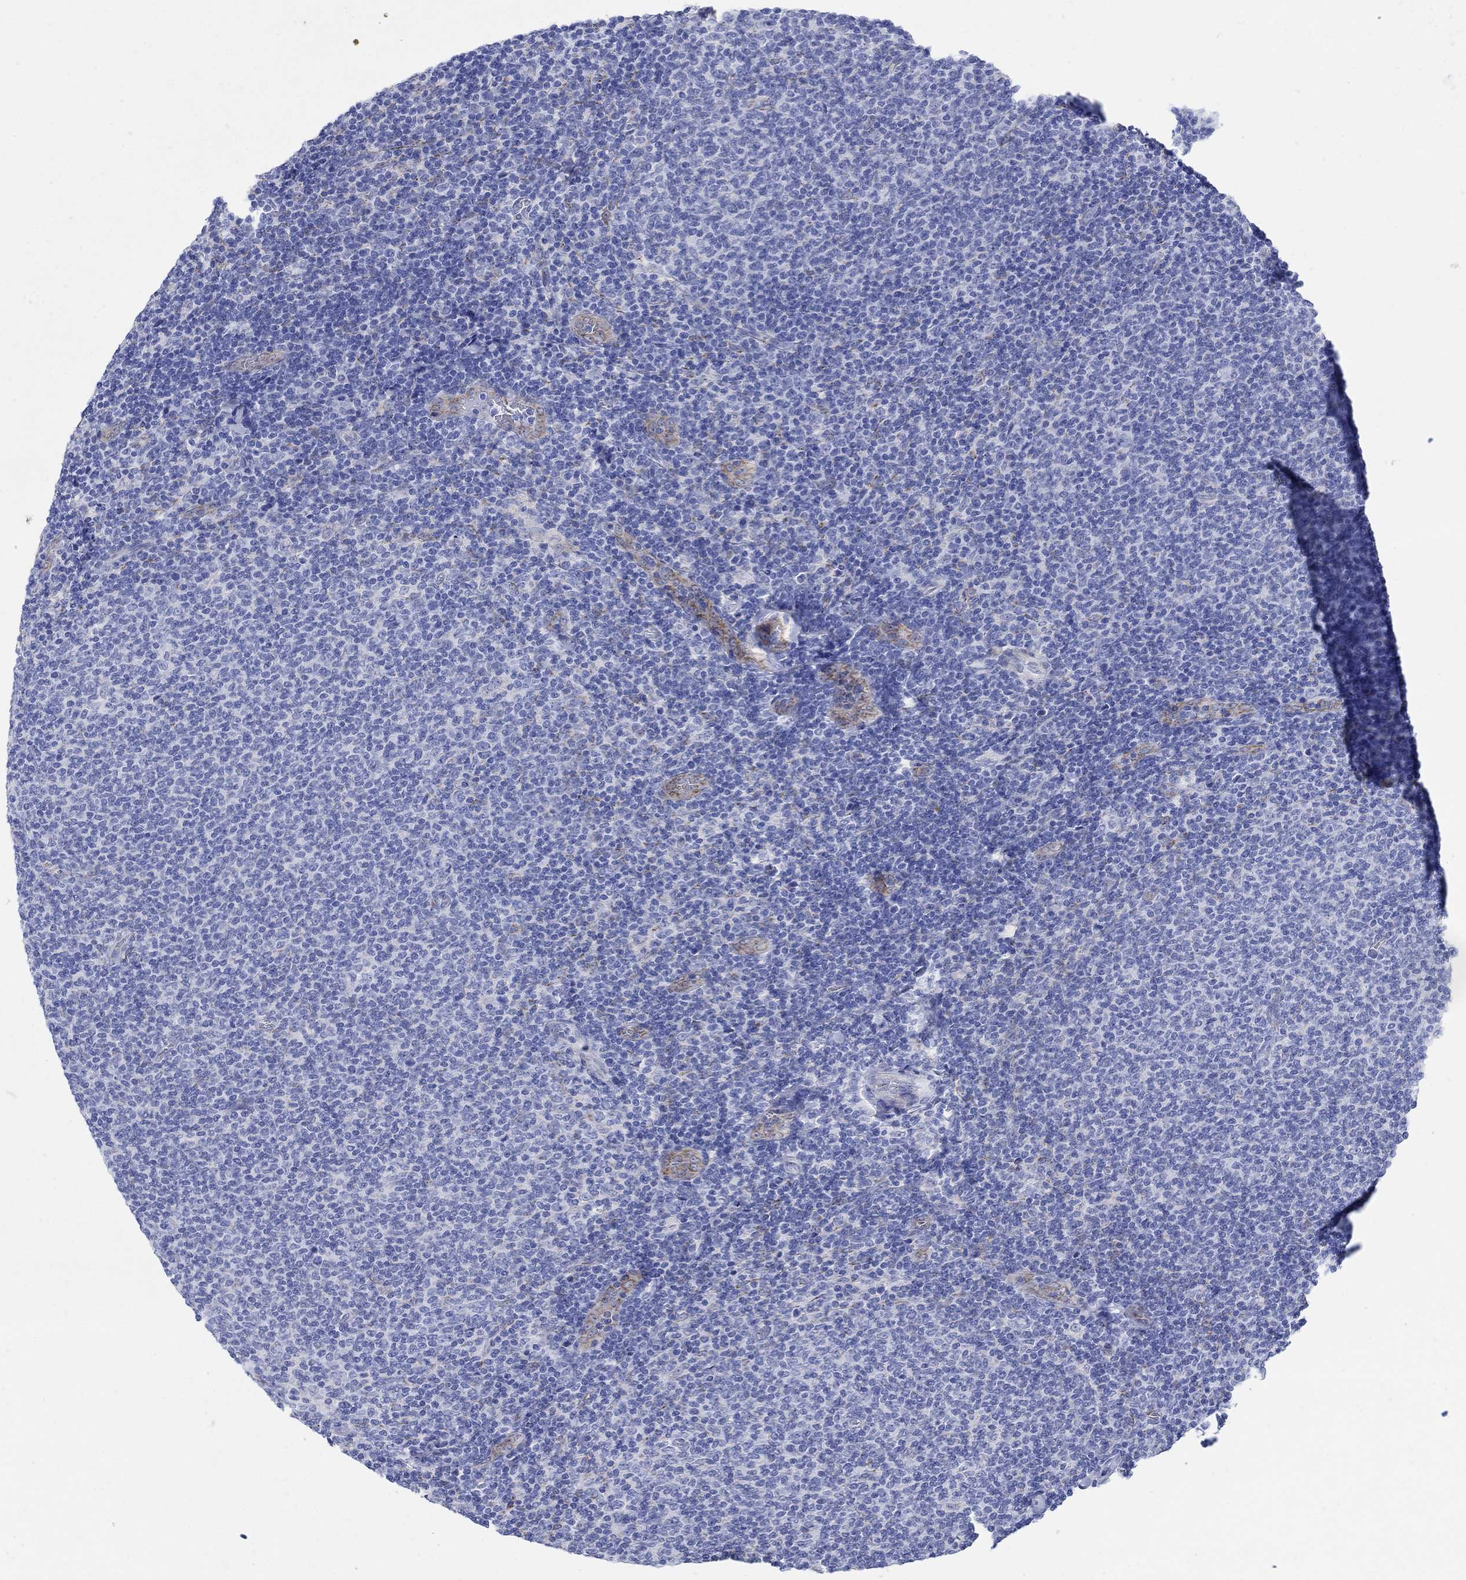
{"staining": {"intensity": "negative", "quantity": "none", "location": "none"}, "tissue": "lymphoma", "cell_type": "Tumor cells", "image_type": "cancer", "snomed": [{"axis": "morphology", "description": "Malignant lymphoma, non-Hodgkin's type, Low grade"}, {"axis": "topography", "description": "Lymph node"}], "caption": "Malignant lymphoma, non-Hodgkin's type (low-grade) was stained to show a protein in brown. There is no significant staining in tumor cells.", "gene": "ZDHHC14", "patient": {"sex": "male", "age": 52}}